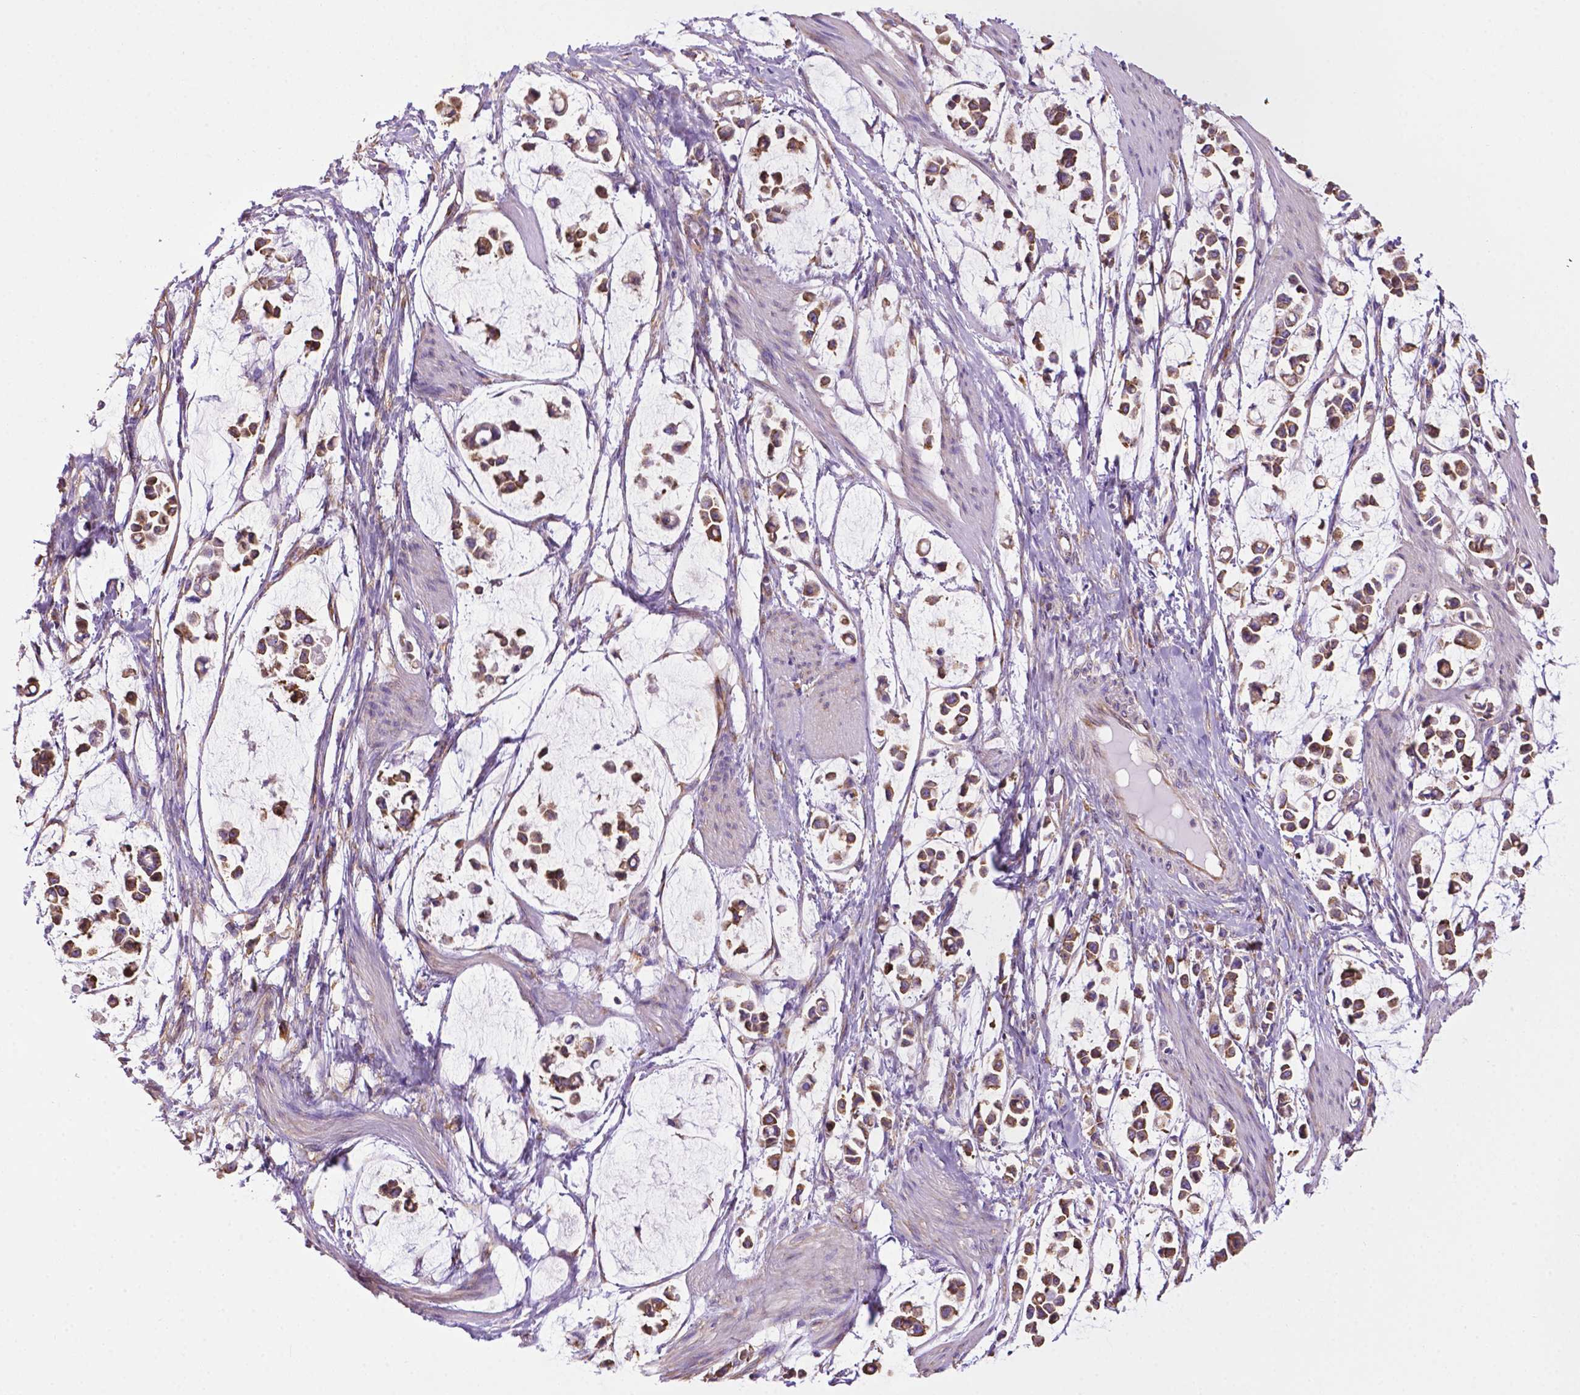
{"staining": {"intensity": "moderate", "quantity": ">75%", "location": "cytoplasmic/membranous"}, "tissue": "stomach cancer", "cell_type": "Tumor cells", "image_type": "cancer", "snomed": [{"axis": "morphology", "description": "Adenocarcinoma, NOS"}, {"axis": "topography", "description": "Stomach"}], "caption": "Tumor cells demonstrate moderate cytoplasmic/membranous positivity in approximately >75% of cells in stomach cancer (adenocarcinoma). (brown staining indicates protein expression, while blue staining denotes nuclei).", "gene": "RPL29", "patient": {"sex": "male", "age": 82}}